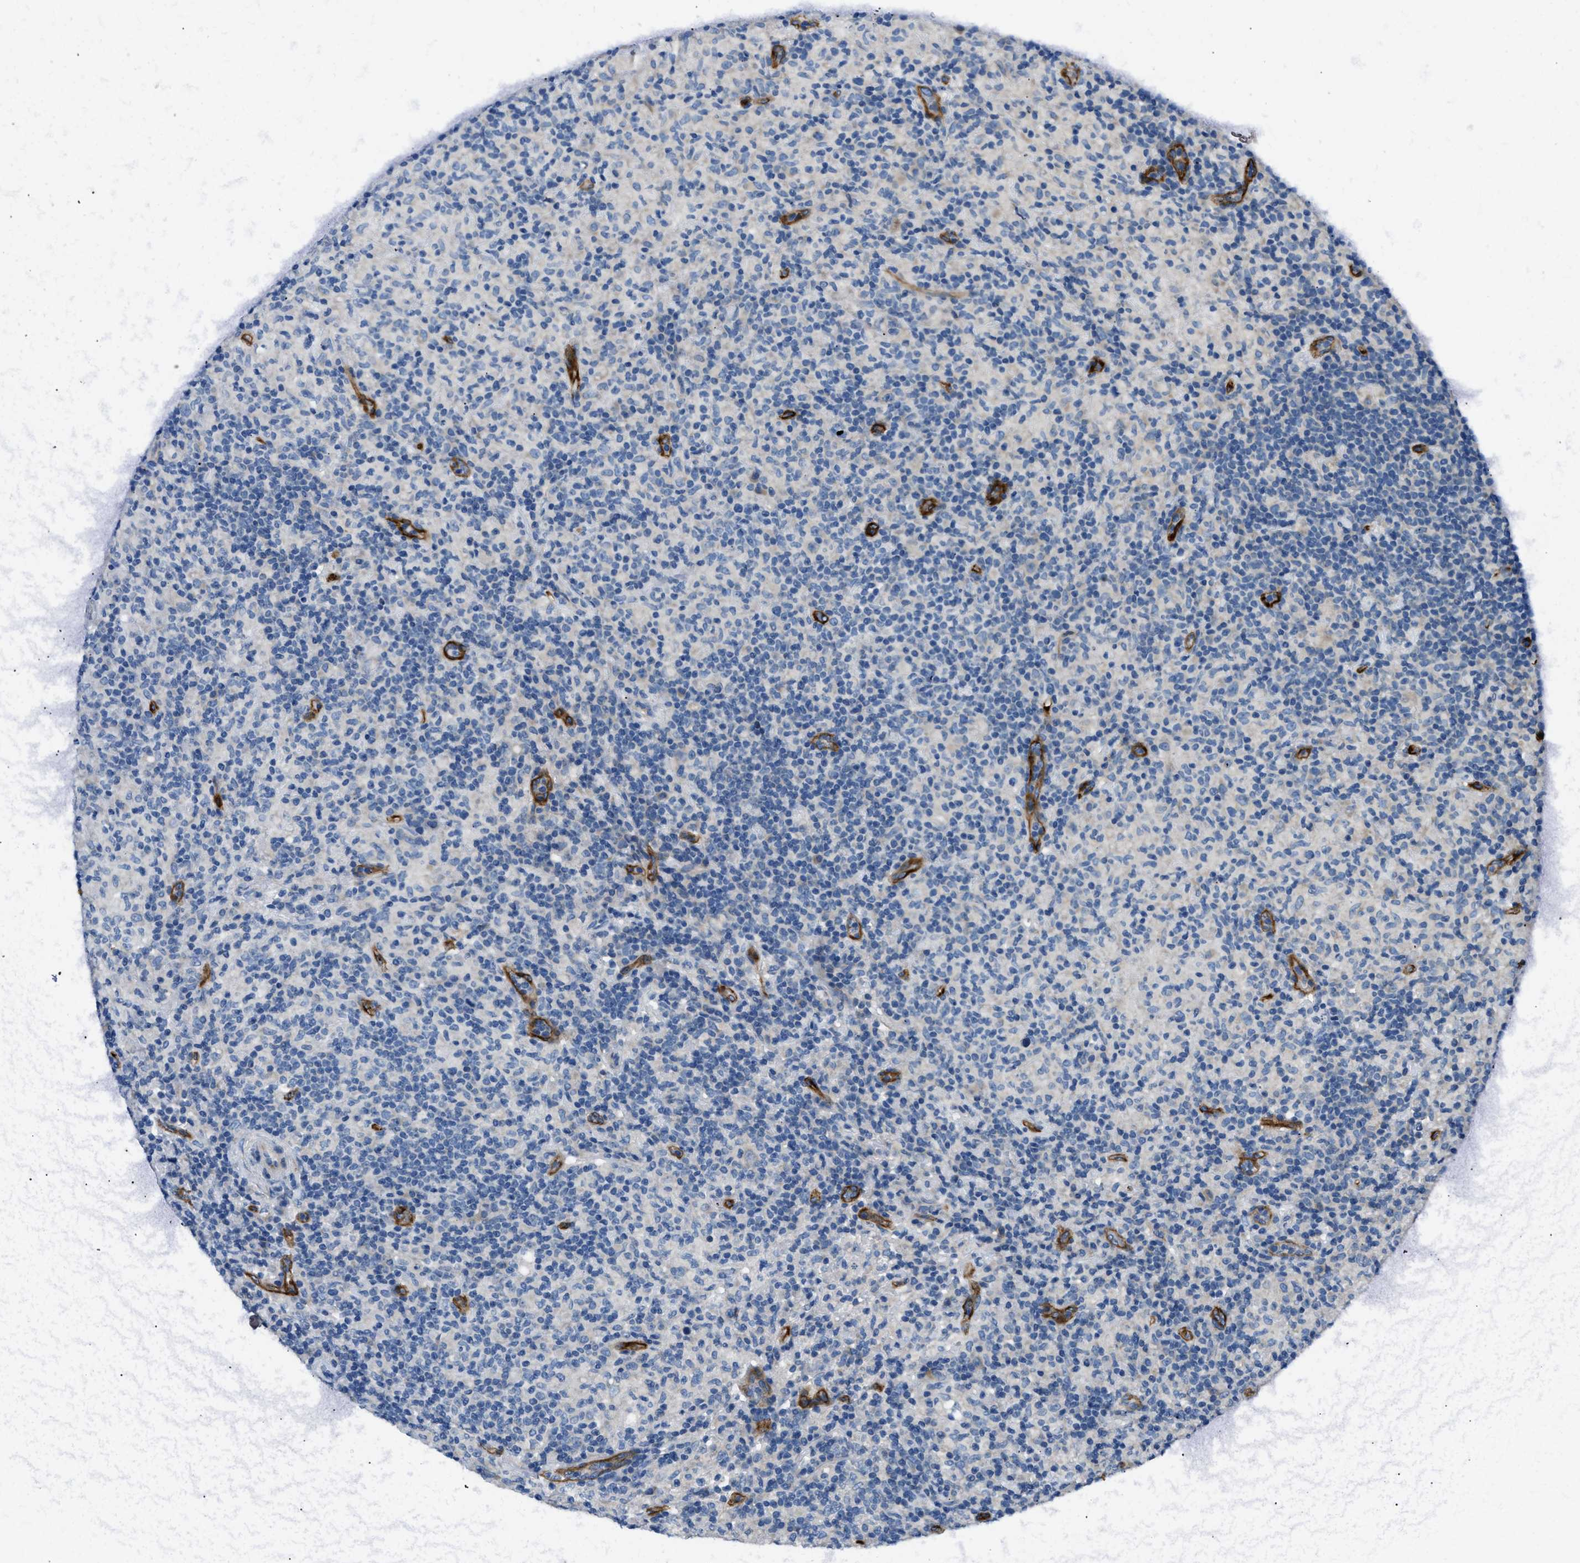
{"staining": {"intensity": "negative", "quantity": "none", "location": "none"}, "tissue": "lymphoma", "cell_type": "Tumor cells", "image_type": "cancer", "snomed": [{"axis": "morphology", "description": "Hodgkin's disease, NOS"}, {"axis": "topography", "description": "Lymph node"}], "caption": "This photomicrograph is of lymphoma stained with IHC to label a protein in brown with the nuclei are counter-stained blue. There is no staining in tumor cells. (DAB IHC with hematoxylin counter stain).", "gene": "COL15A1", "patient": {"sex": "male", "age": 70}}